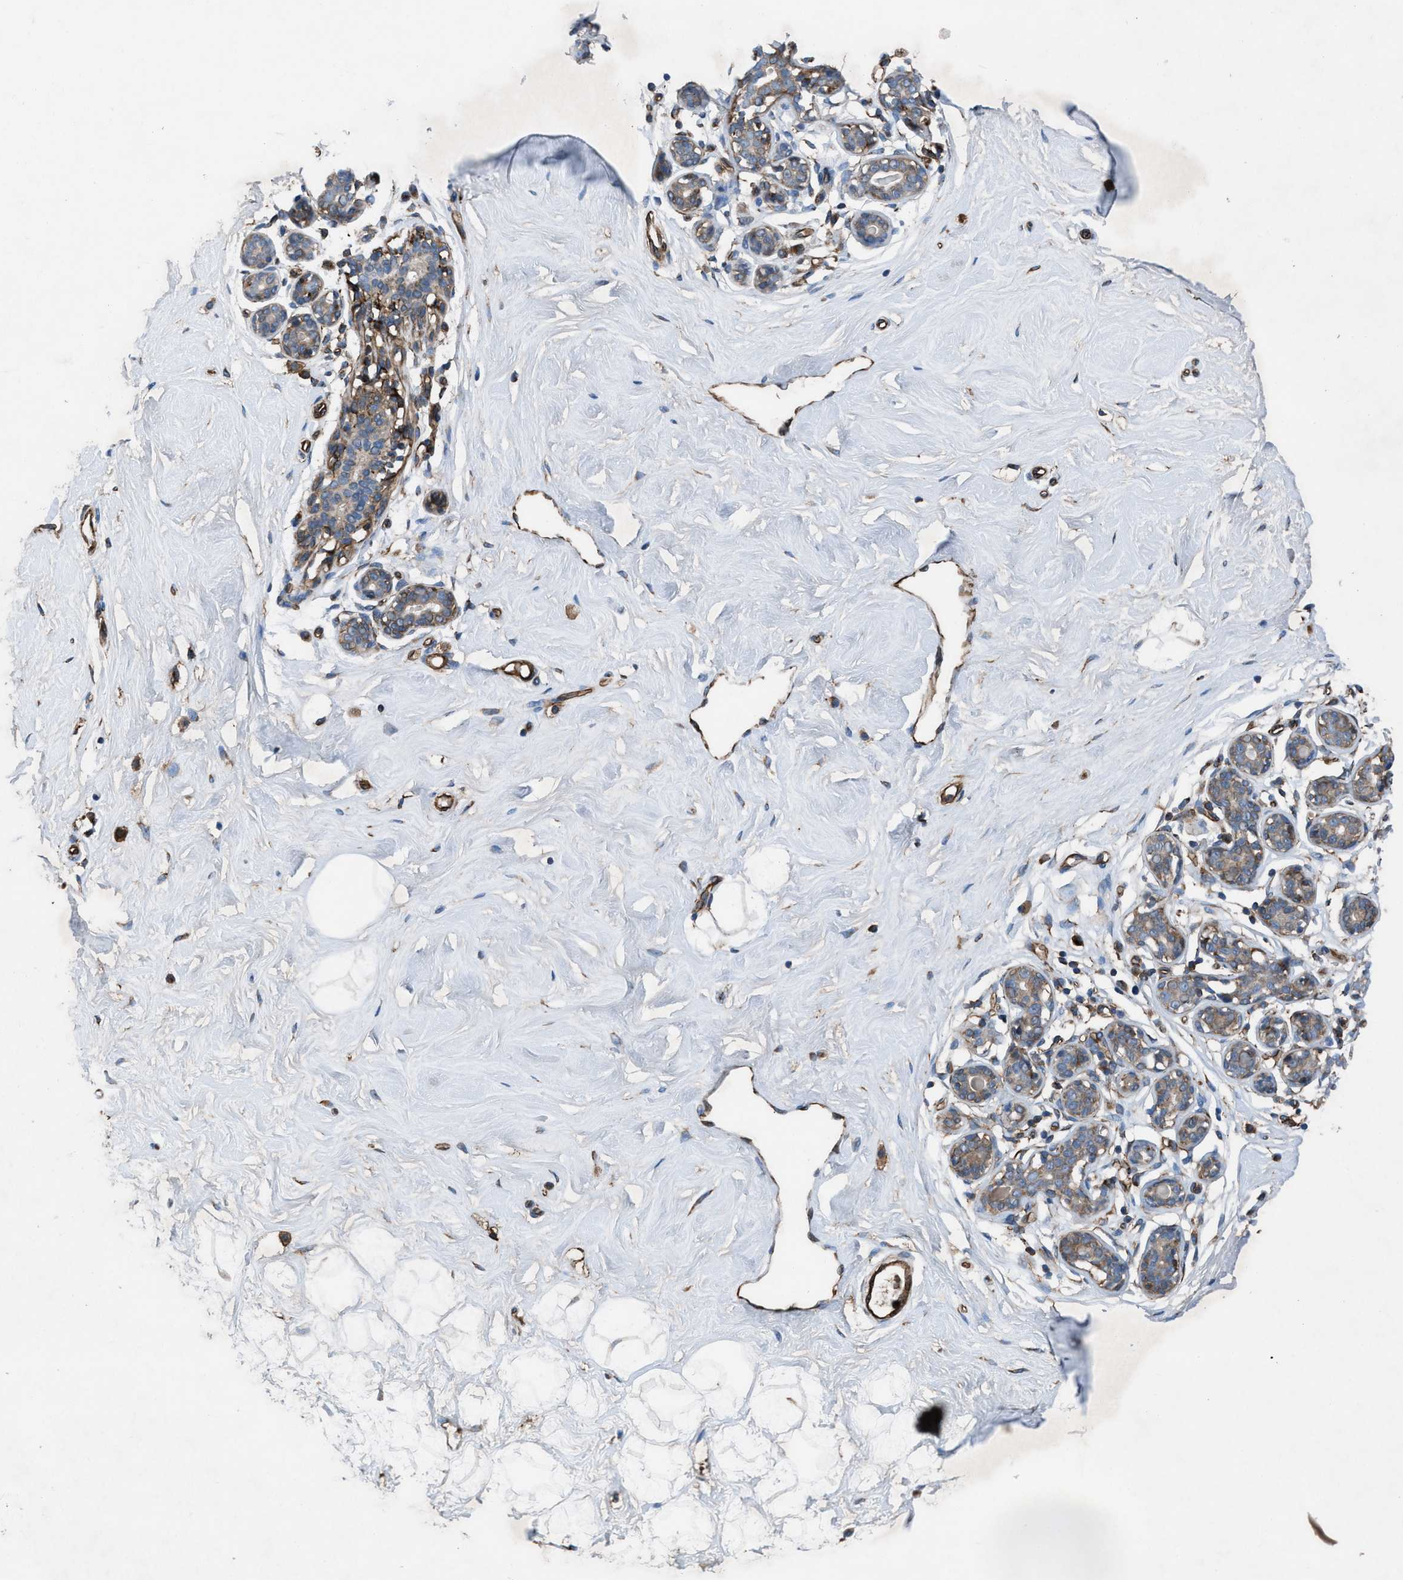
{"staining": {"intensity": "negative", "quantity": "none", "location": "none"}, "tissue": "breast", "cell_type": "Adipocytes", "image_type": "normal", "snomed": [{"axis": "morphology", "description": "Normal tissue, NOS"}, {"axis": "topography", "description": "Breast"}], "caption": "This is an immunohistochemistry histopathology image of benign breast. There is no staining in adipocytes.", "gene": "SLC6A9", "patient": {"sex": "female", "age": 23}}